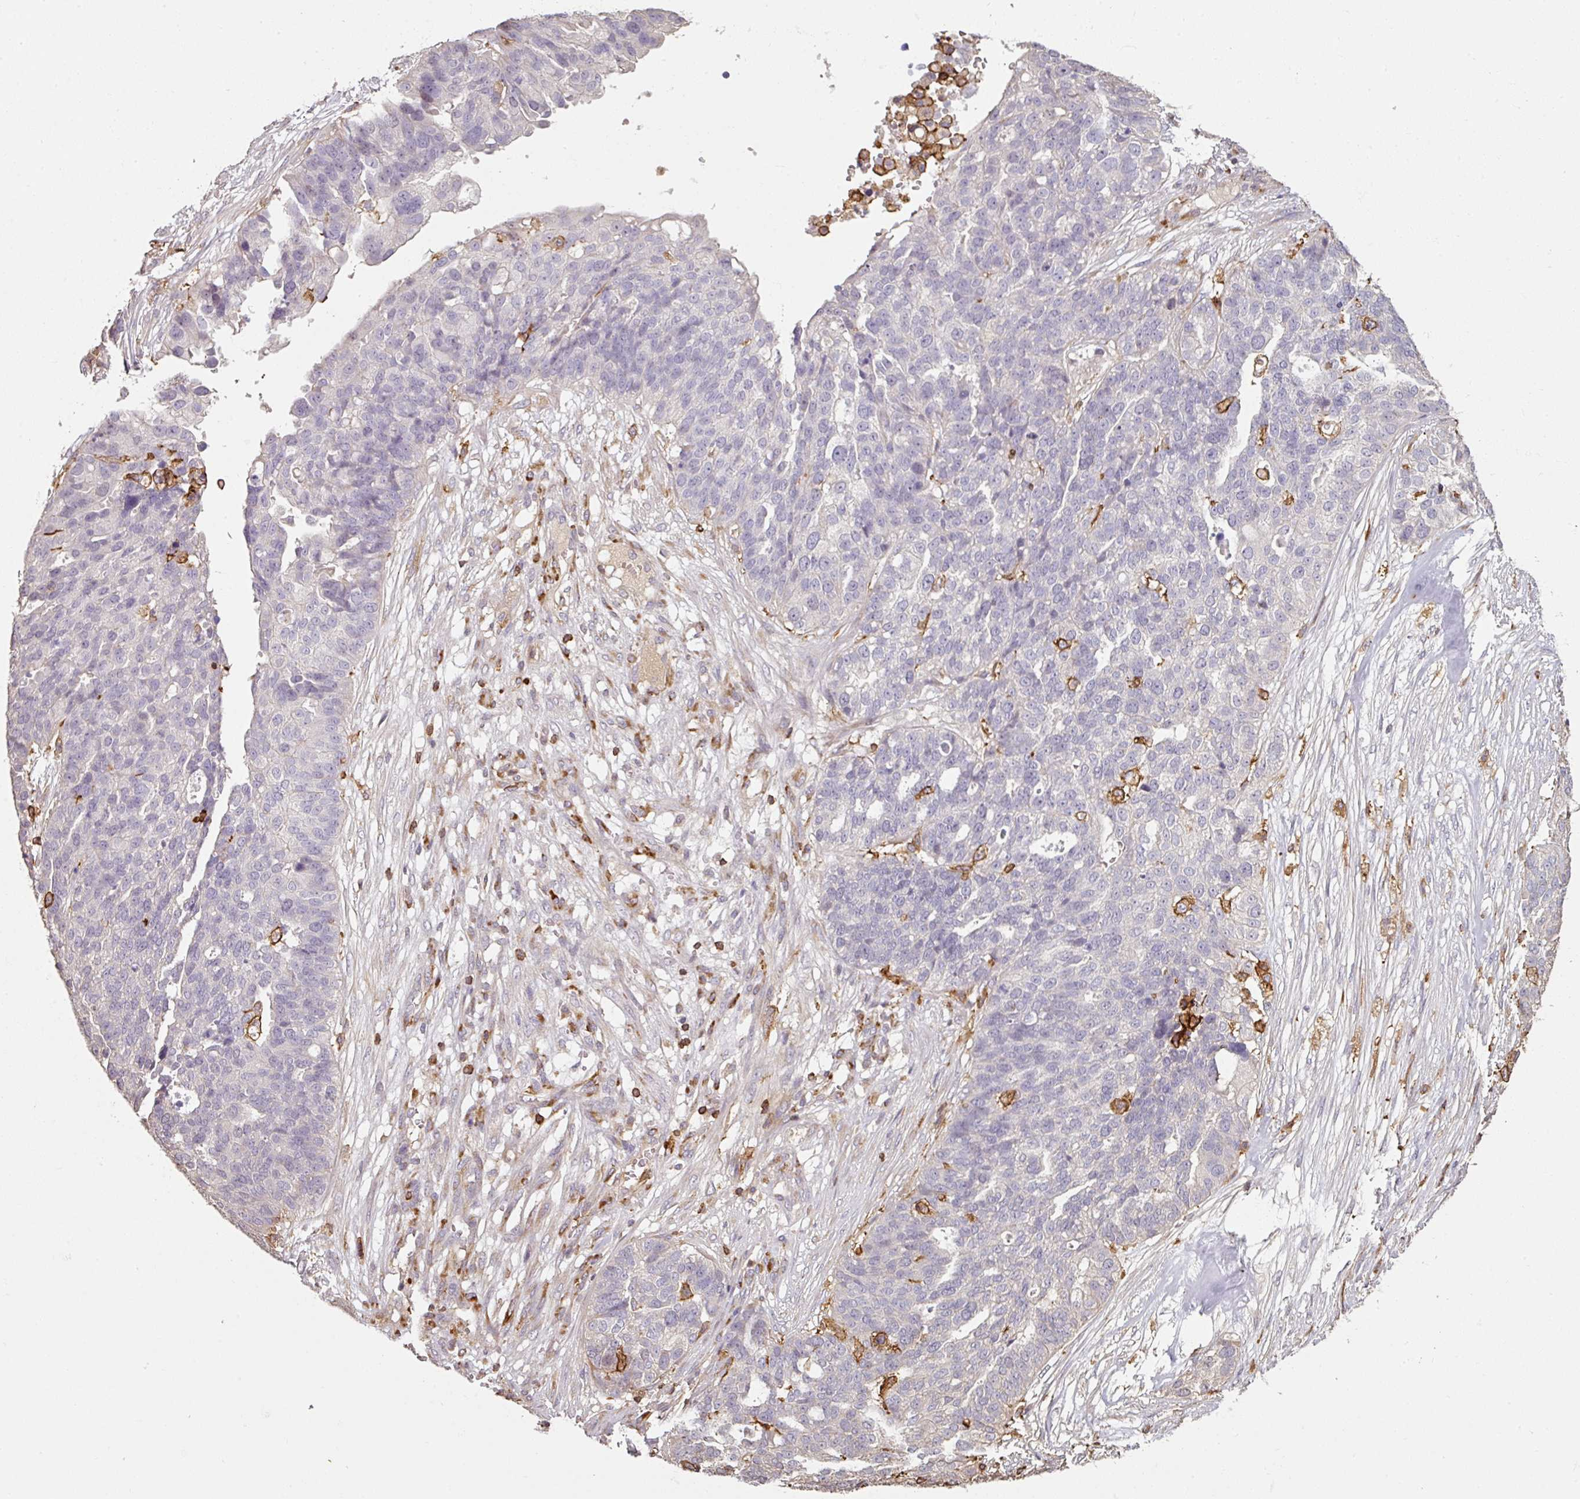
{"staining": {"intensity": "negative", "quantity": "none", "location": "none"}, "tissue": "ovarian cancer", "cell_type": "Tumor cells", "image_type": "cancer", "snomed": [{"axis": "morphology", "description": "Cystadenocarcinoma, serous, NOS"}, {"axis": "topography", "description": "Ovary"}], "caption": "An image of serous cystadenocarcinoma (ovarian) stained for a protein demonstrates no brown staining in tumor cells.", "gene": "OLFML2B", "patient": {"sex": "female", "age": 59}}